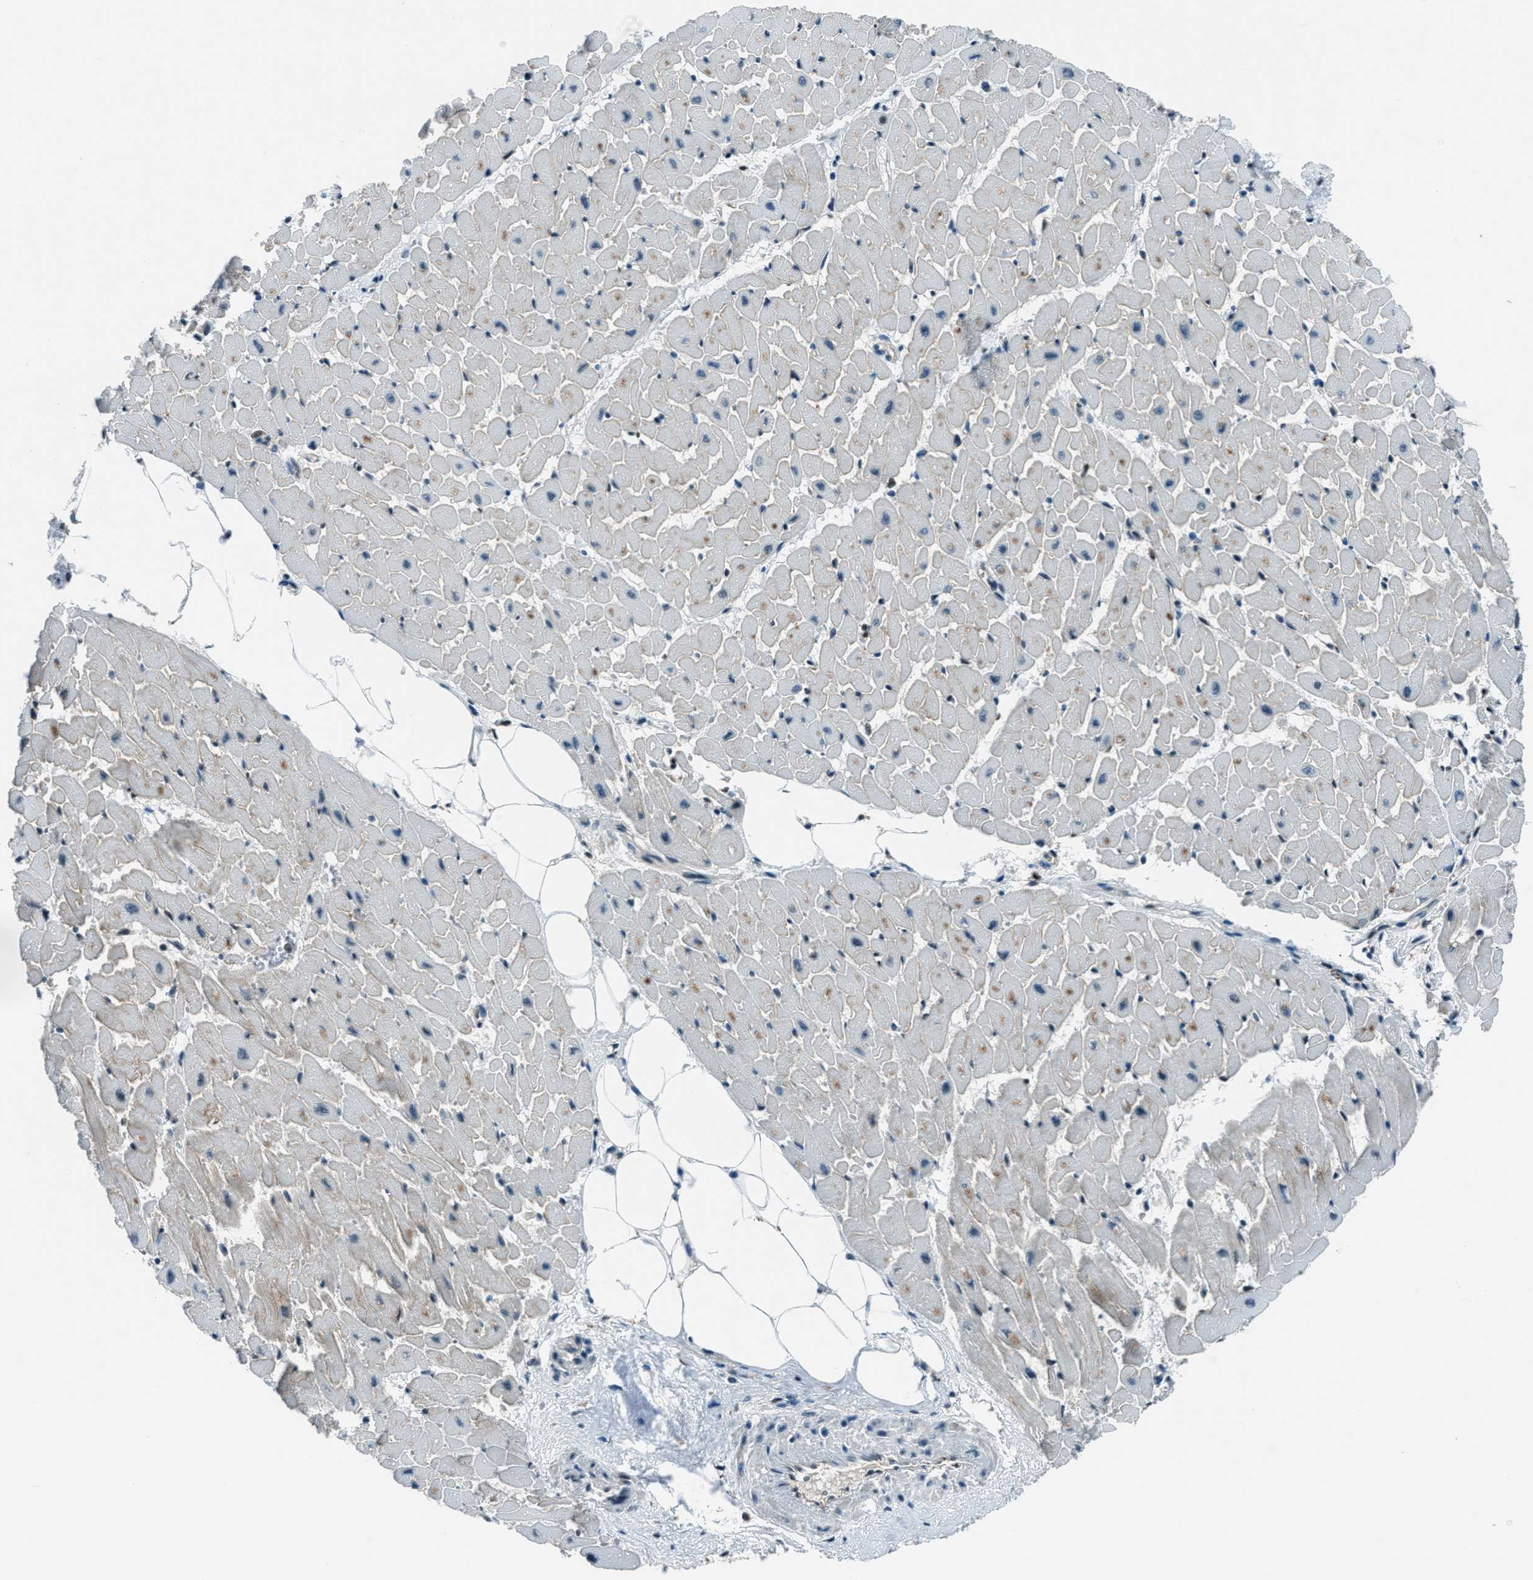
{"staining": {"intensity": "weak", "quantity": "<25%", "location": "cytoplasmic/membranous"}, "tissue": "heart muscle", "cell_type": "Cardiomyocytes", "image_type": "normal", "snomed": [{"axis": "morphology", "description": "Normal tissue, NOS"}, {"axis": "topography", "description": "Heart"}], "caption": "A histopathology image of heart muscle stained for a protein exhibits no brown staining in cardiomyocytes. (DAB (3,3'-diaminobenzidine) immunohistochemistry (IHC), high magnification).", "gene": "ACTL9", "patient": {"sex": "female", "age": 19}}